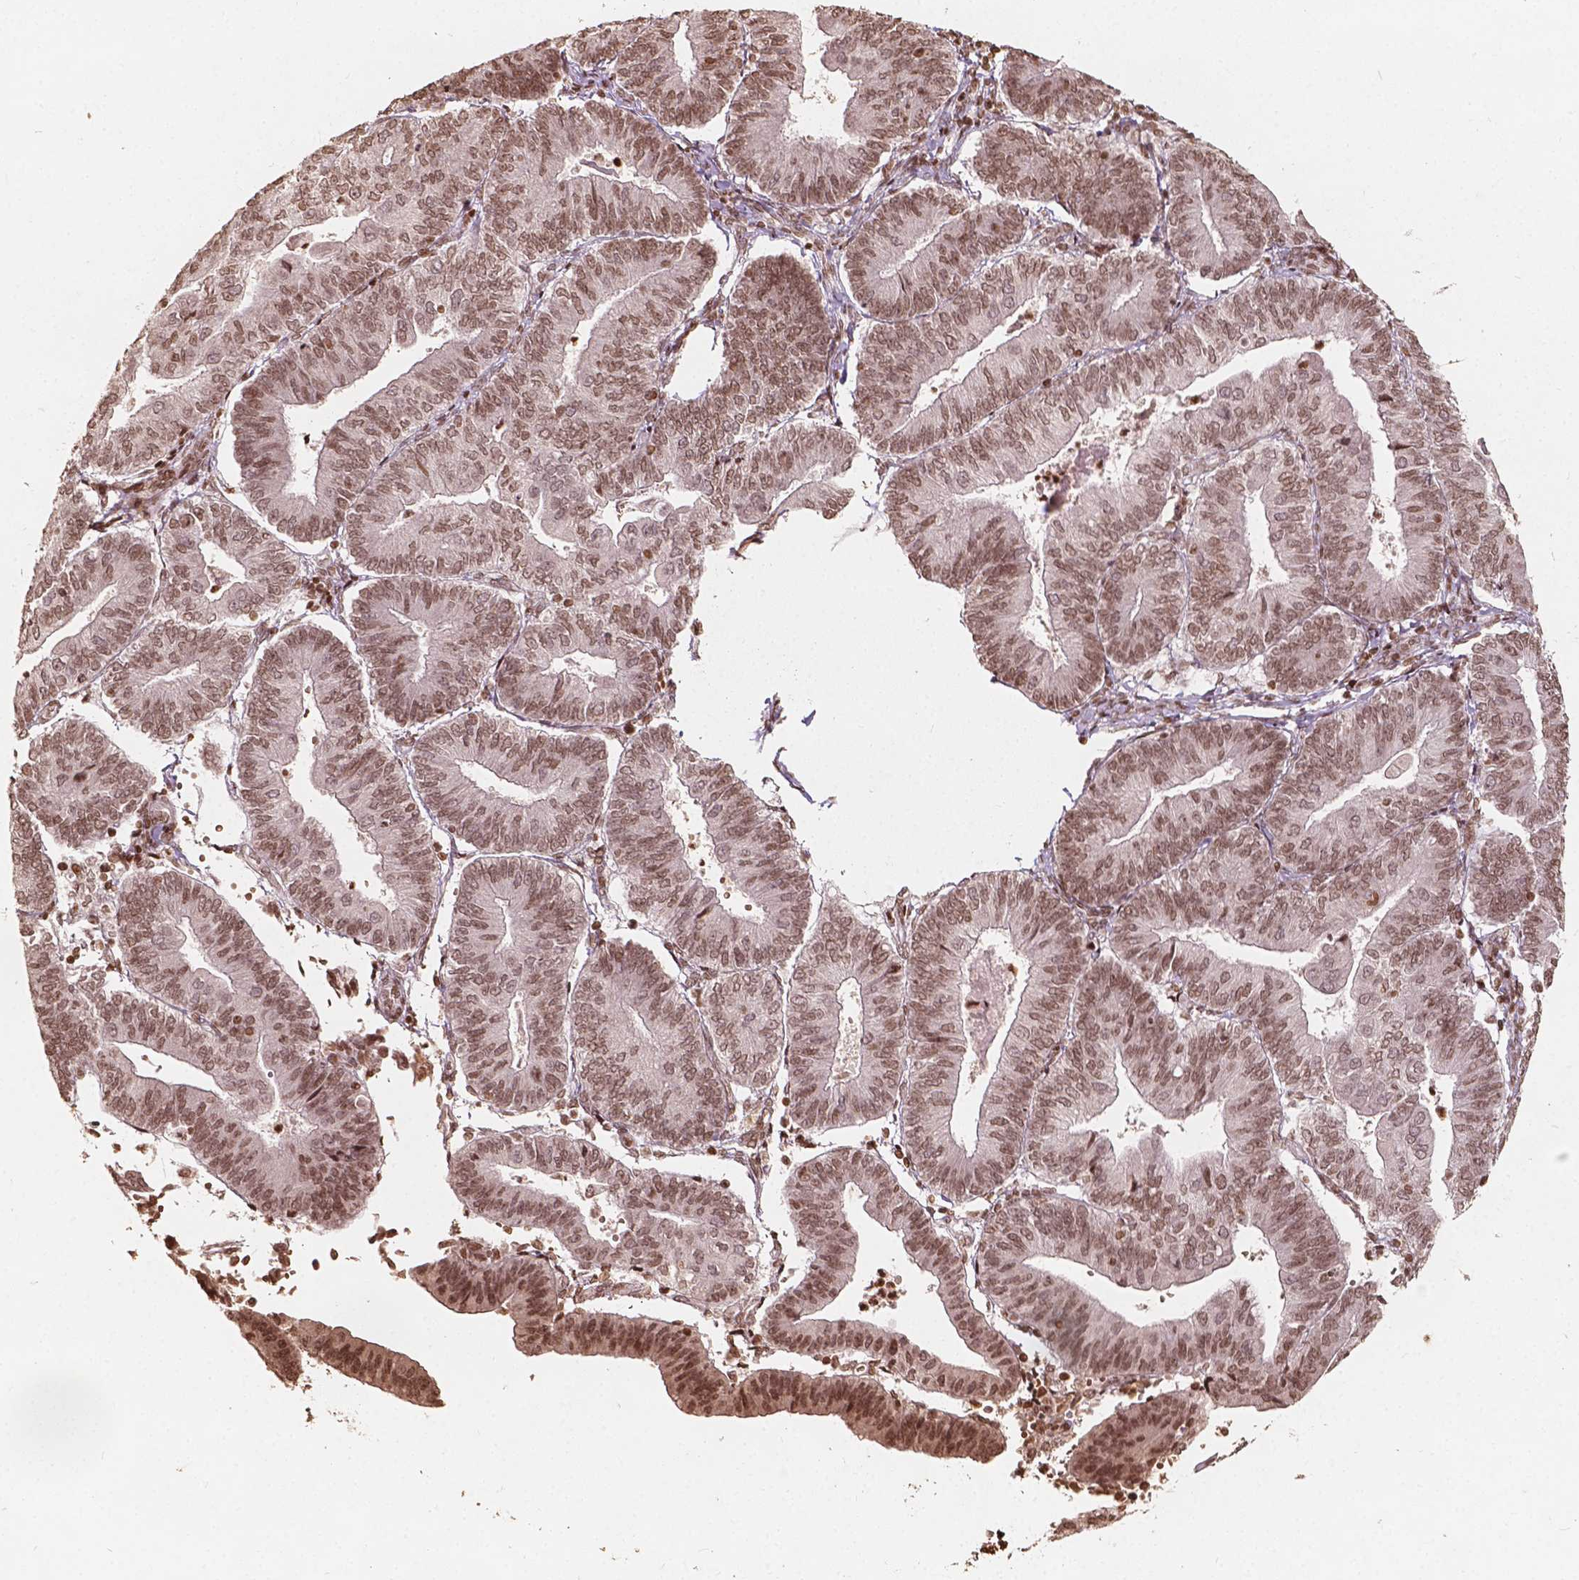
{"staining": {"intensity": "weak", "quantity": ">75%", "location": "nuclear"}, "tissue": "endometrial cancer", "cell_type": "Tumor cells", "image_type": "cancer", "snomed": [{"axis": "morphology", "description": "Adenocarcinoma, NOS"}, {"axis": "topography", "description": "Endometrium"}], "caption": "A low amount of weak nuclear positivity is appreciated in about >75% of tumor cells in endometrial adenocarcinoma tissue. (Stains: DAB in brown, nuclei in blue, Microscopy: brightfield microscopy at high magnification).", "gene": "H3C14", "patient": {"sex": "female", "age": 65}}